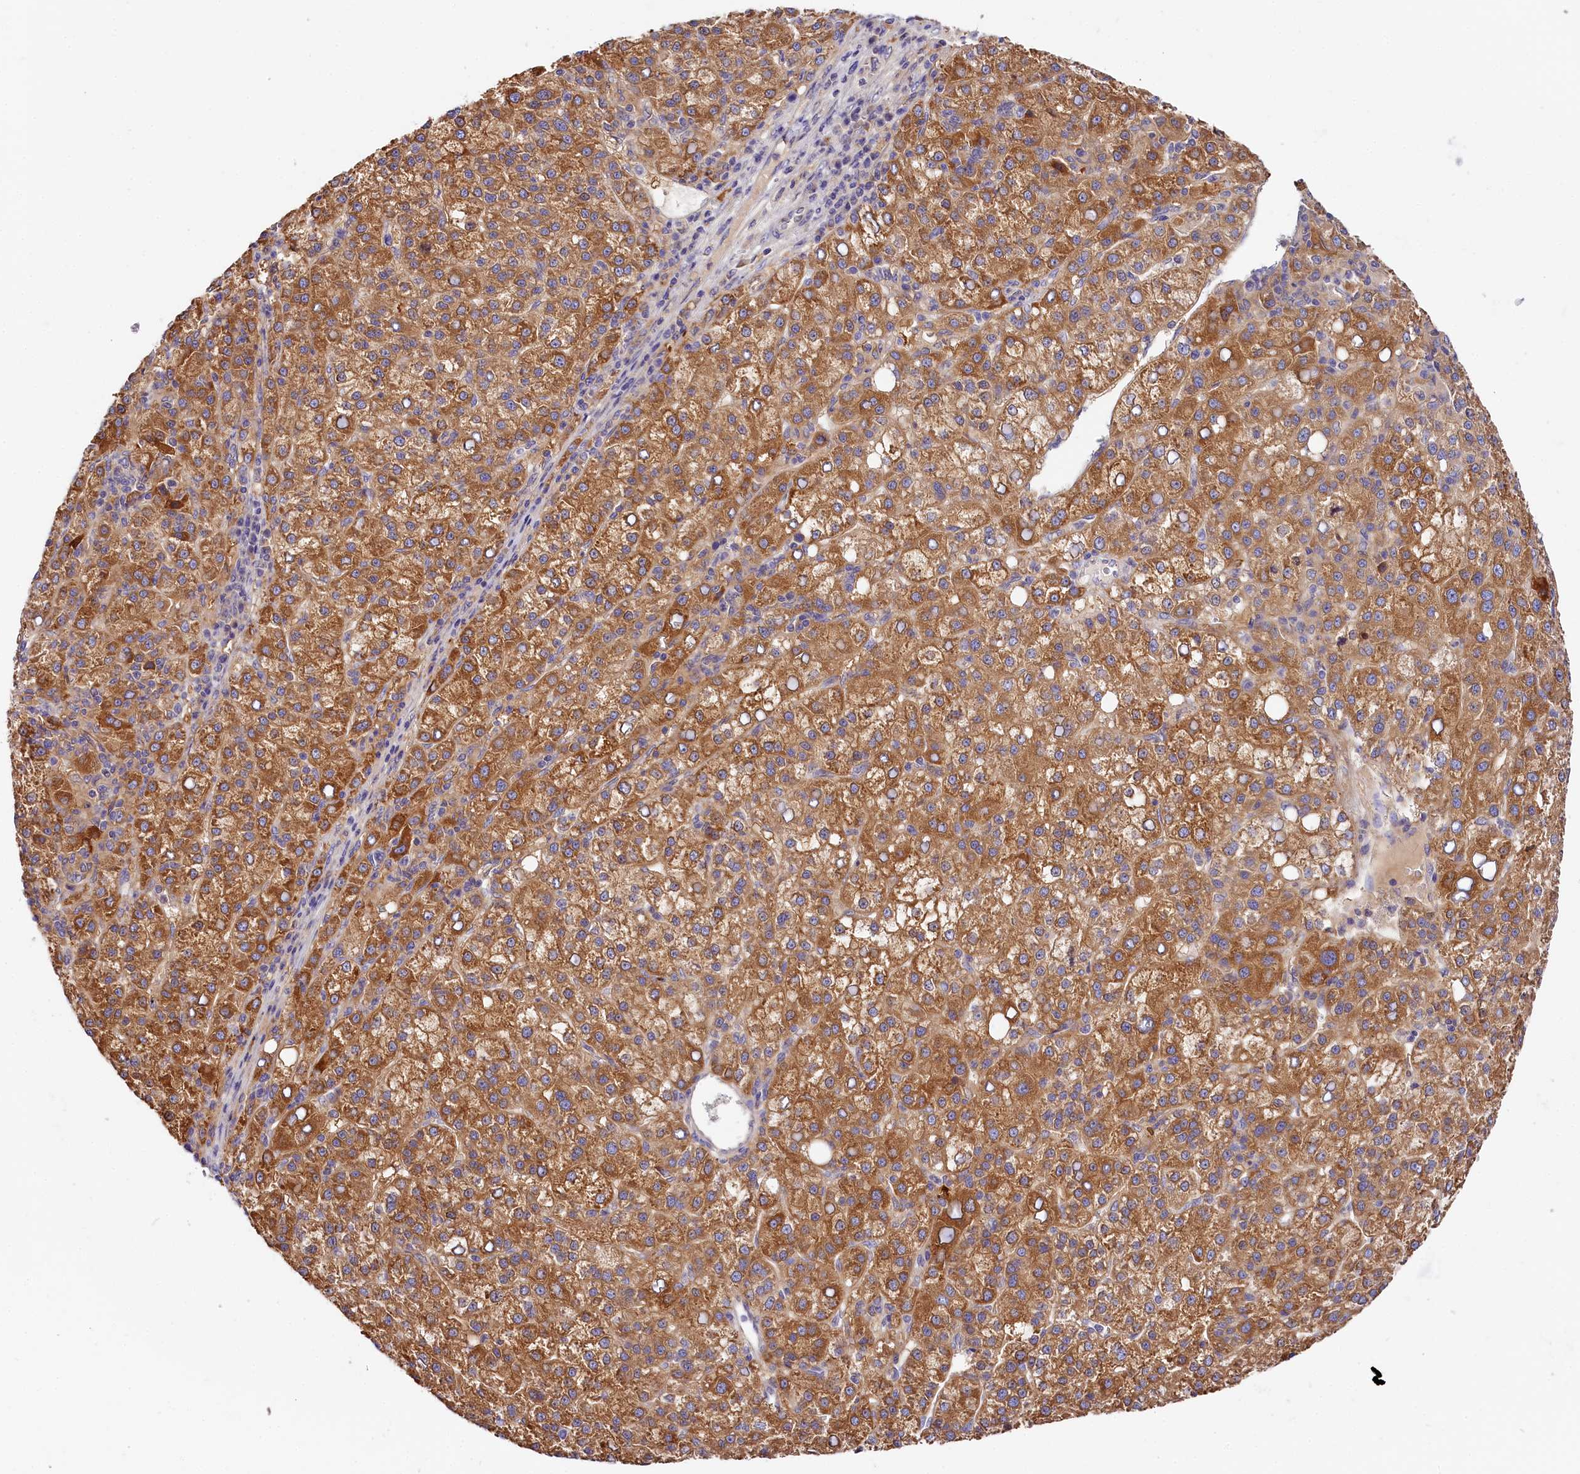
{"staining": {"intensity": "moderate", "quantity": ">75%", "location": "cytoplasmic/membranous"}, "tissue": "liver cancer", "cell_type": "Tumor cells", "image_type": "cancer", "snomed": [{"axis": "morphology", "description": "Carcinoma, Hepatocellular, NOS"}, {"axis": "topography", "description": "Liver"}], "caption": "Immunohistochemical staining of human liver cancer exhibits medium levels of moderate cytoplasmic/membranous positivity in about >75% of tumor cells. The protein of interest is stained brown, and the nuclei are stained in blue (DAB IHC with brightfield microscopy, high magnification).", "gene": "KATNB1", "patient": {"sex": "female", "age": 58}}